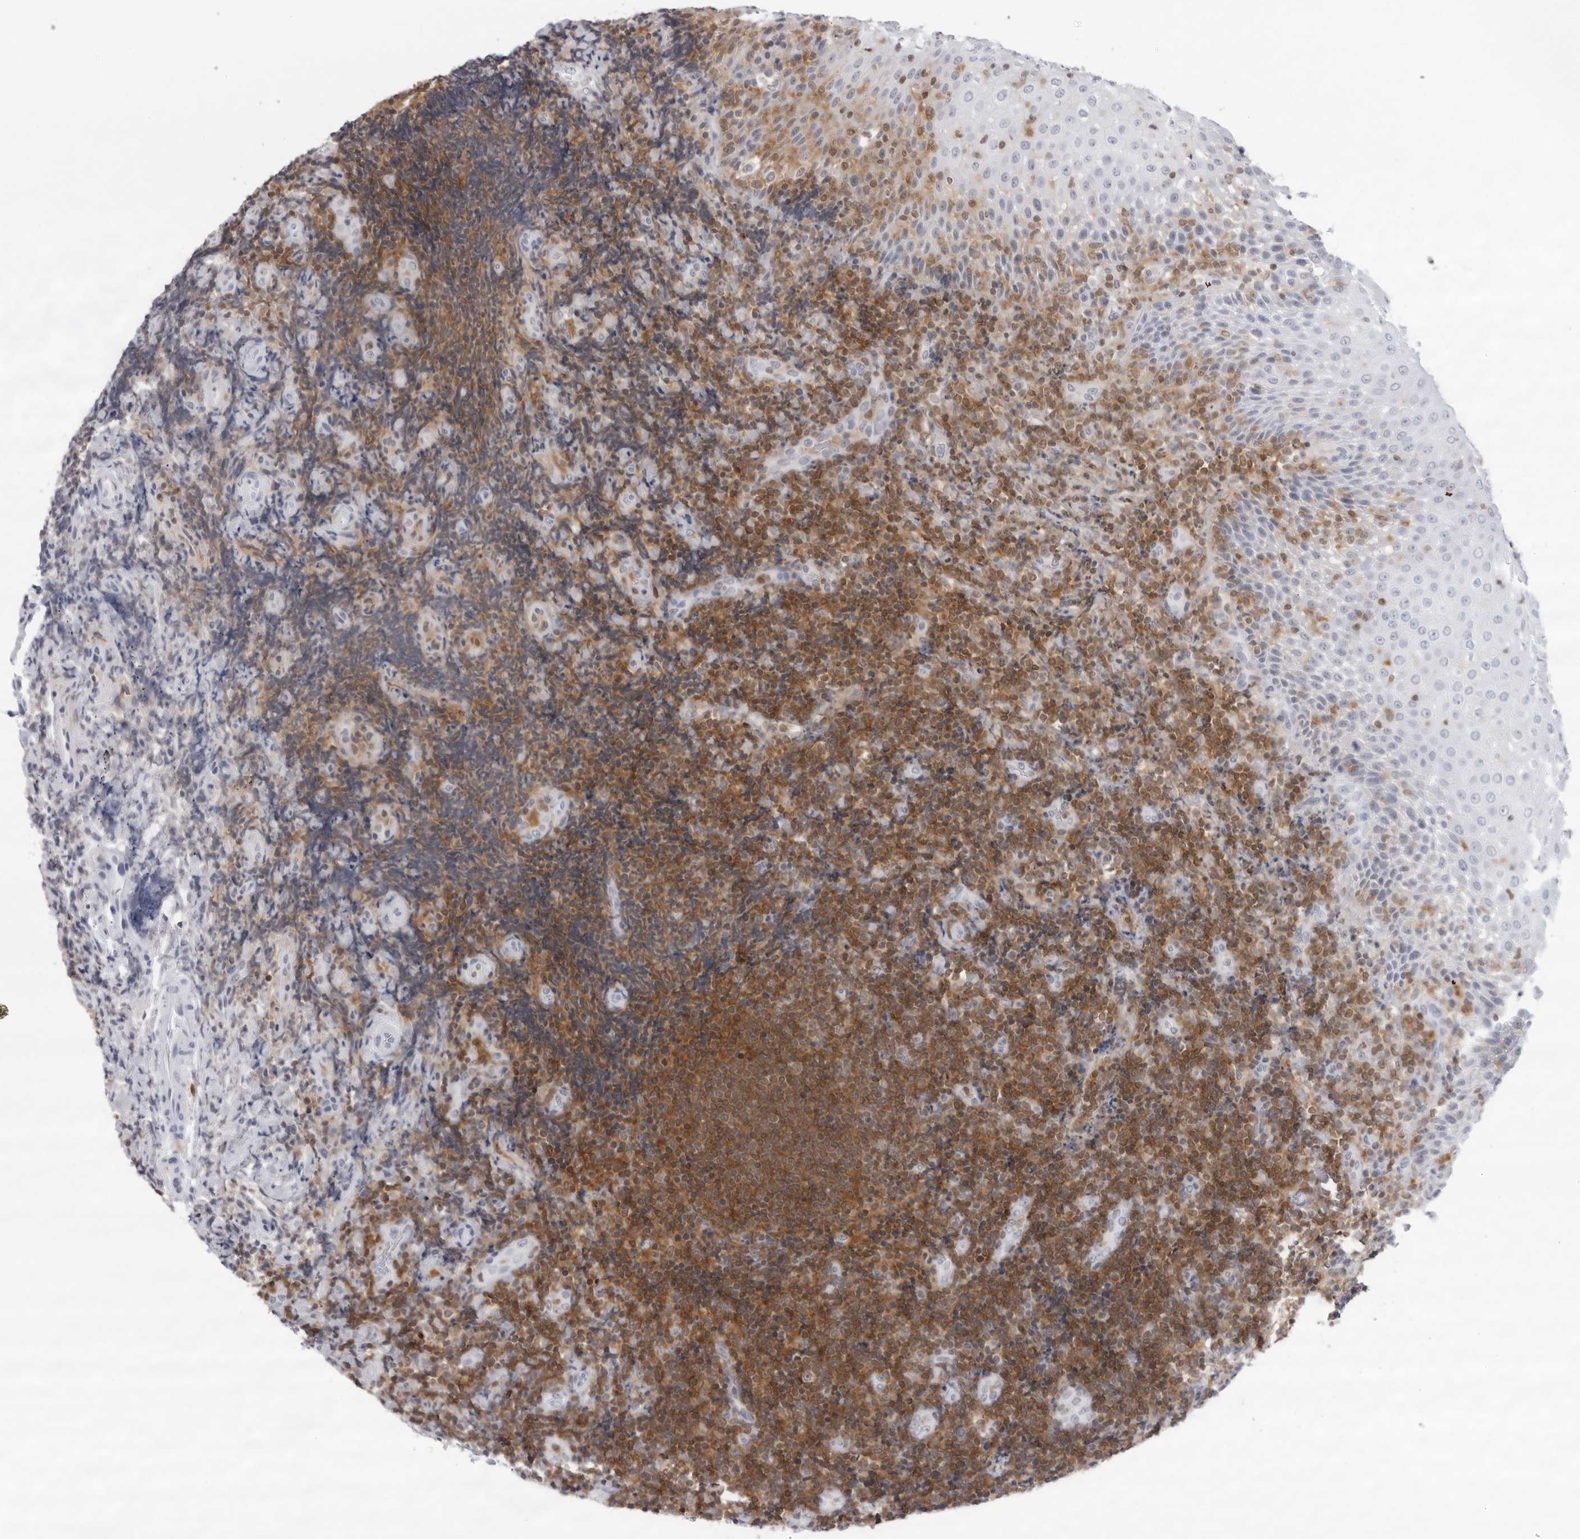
{"staining": {"intensity": "moderate", "quantity": ">75%", "location": "cytoplasmic/membranous,nuclear"}, "tissue": "lymphoma", "cell_type": "Tumor cells", "image_type": "cancer", "snomed": [{"axis": "morphology", "description": "Malignant lymphoma, non-Hodgkin's type, High grade"}, {"axis": "topography", "description": "Tonsil"}], "caption": "Tumor cells demonstrate medium levels of moderate cytoplasmic/membranous and nuclear expression in approximately >75% of cells in human malignant lymphoma, non-Hodgkin's type (high-grade). (Stains: DAB in brown, nuclei in blue, Microscopy: brightfield microscopy at high magnification).", "gene": "FMNL1", "patient": {"sex": "female", "age": 36}}